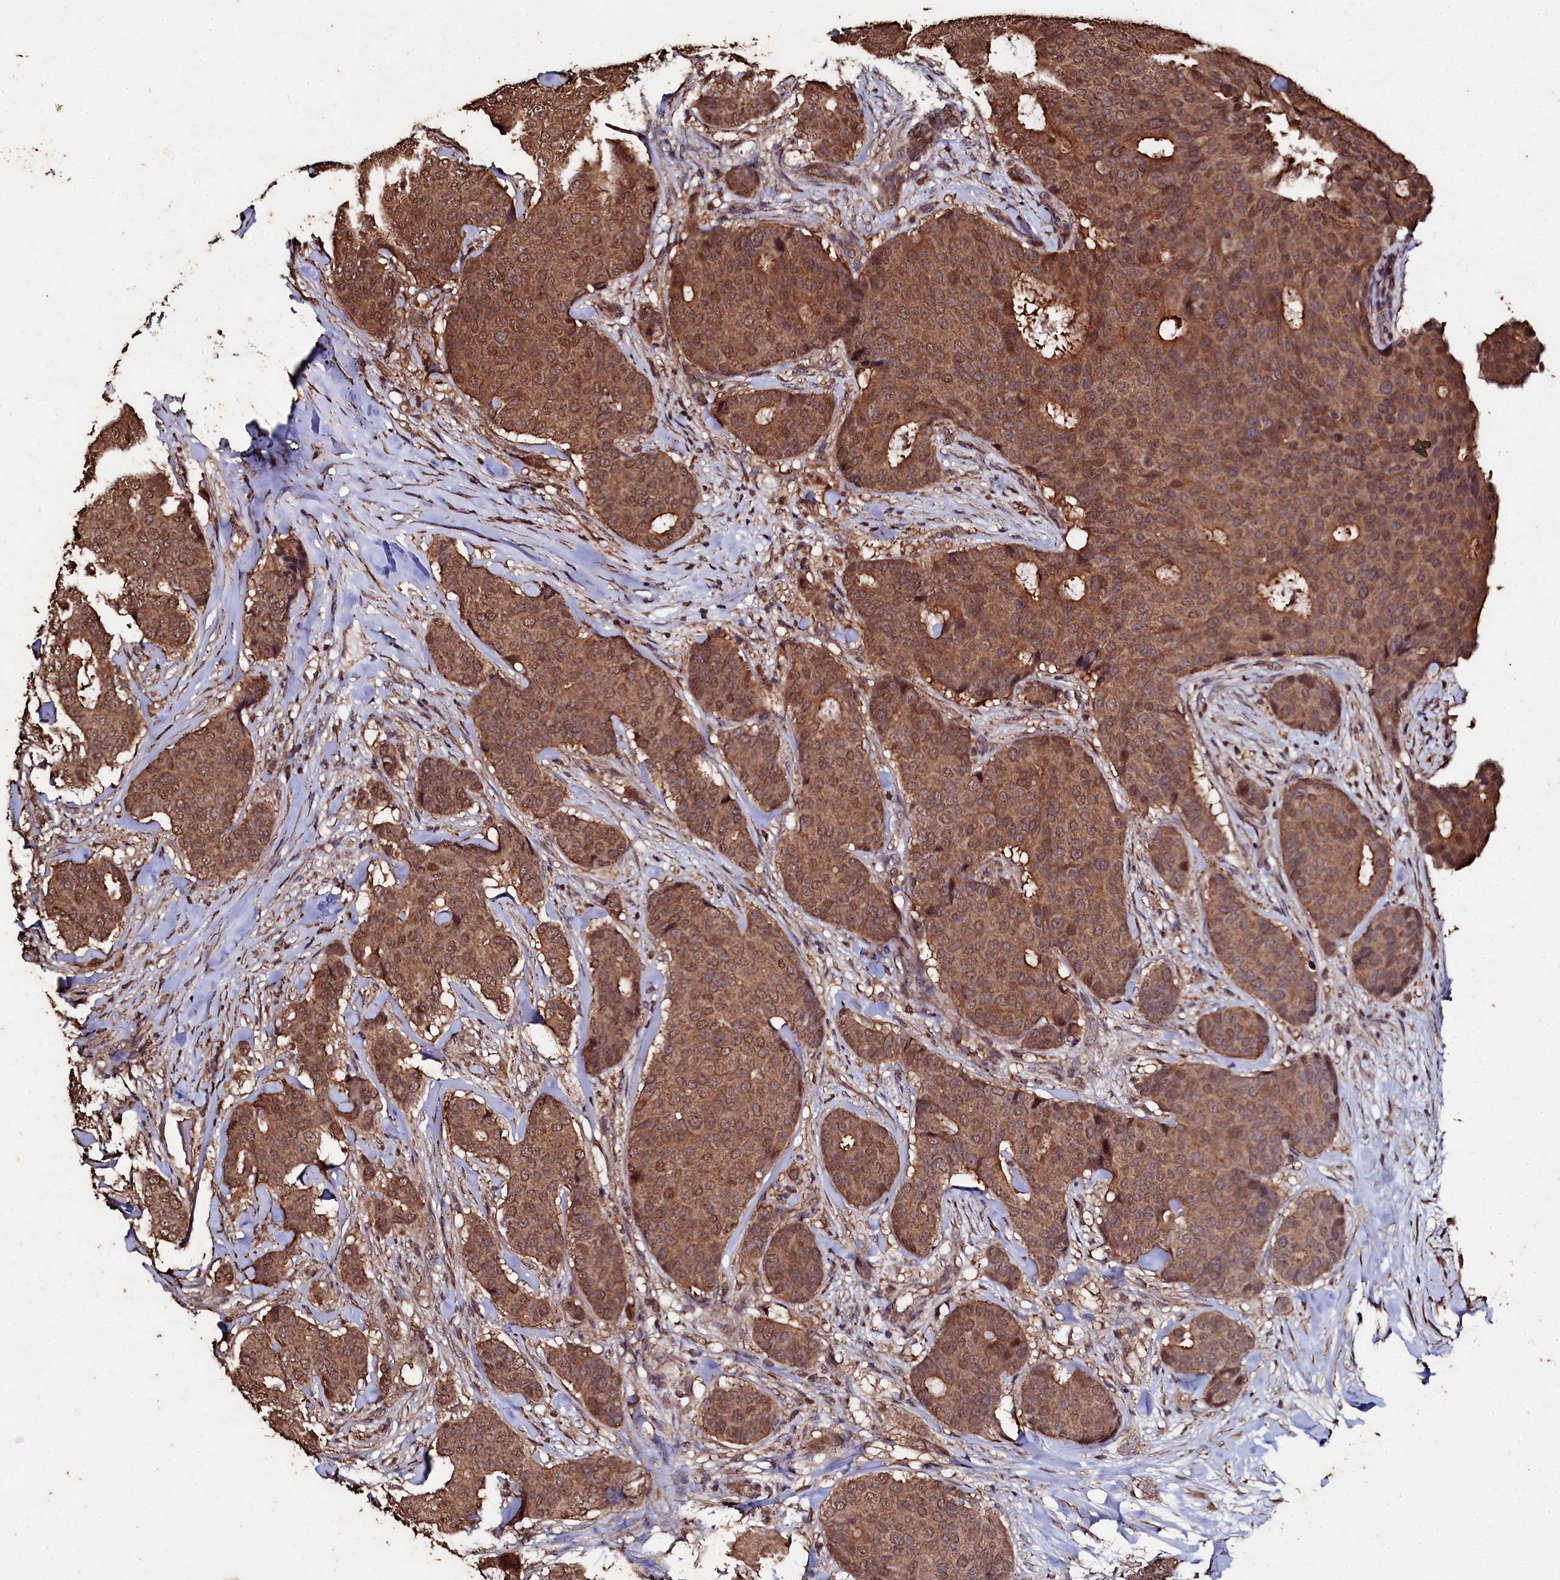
{"staining": {"intensity": "moderate", "quantity": ">75%", "location": "cytoplasmic/membranous,nuclear"}, "tissue": "breast cancer", "cell_type": "Tumor cells", "image_type": "cancer", "snomed": [{"axis": "morphology", "description": "Duct carcinoma"}, {"axis": "topography", "description": "Breast"}], "caption": "A micrograph showing moderate cytoplasmic/membranous and nuclear positivity in about >75% of tumor cells in breast intraductal carcinoma, as visualized by brown immunohistochemical staining.", "gene": "FAAP24", "patient": {"sex": "female", "age": 75}}